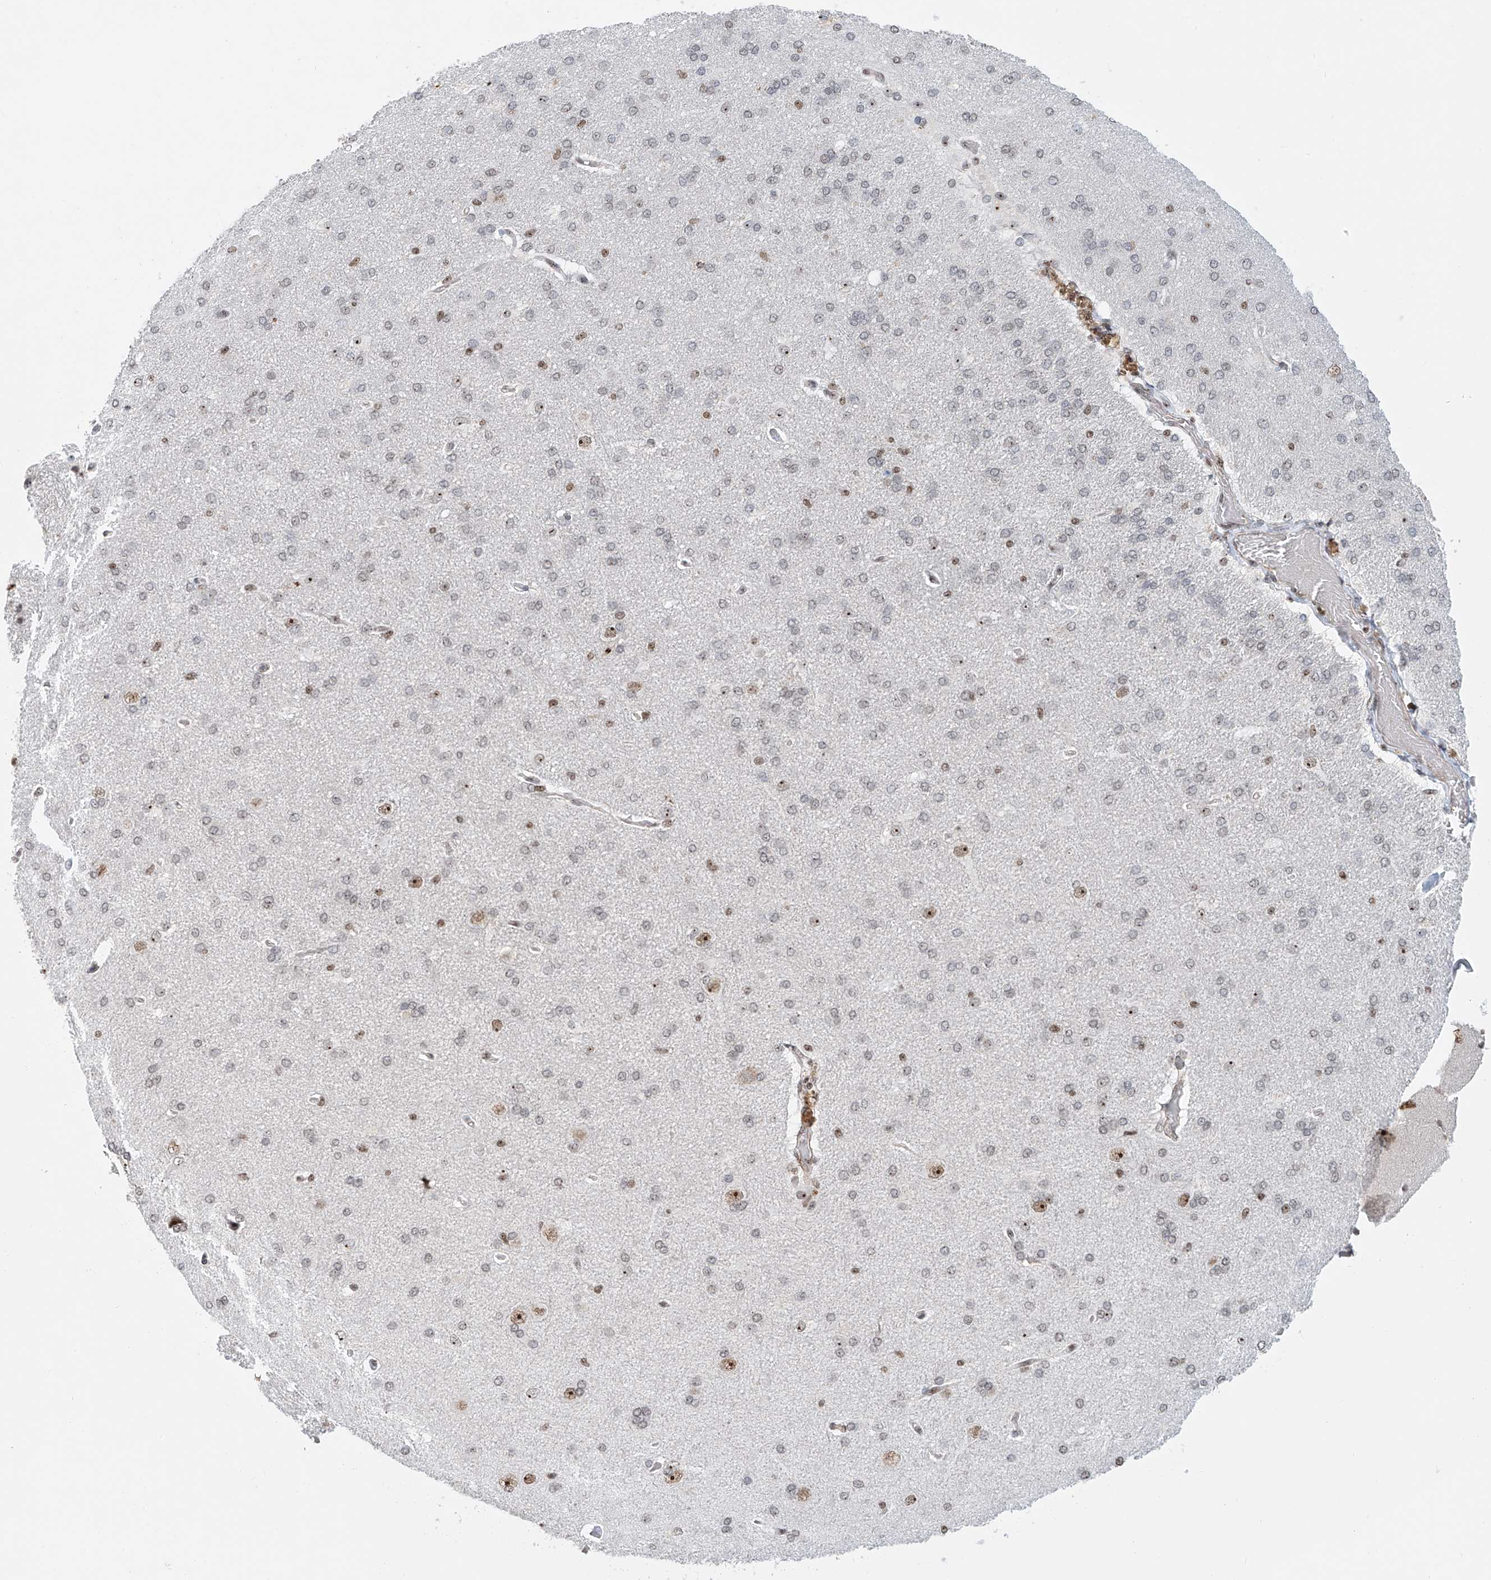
{"staining": {"intensity": "moderate", "quantity": ">75%", "location": "nuclear"}, "tissue": "cerebral cortex", "cell_type": "Endothelial cells", "image_type": "normal", "snomed": [{"axis": "morphology", "description": "Normal tissue, NOS"}, {"axis": "topography", "description": "Cerebral cortex"}], "caption": "This is a photomicrograph of immunohistochemistry (IHC) staining of normal cerebral cortex, which shows moderate positivity in the nuclear of endothelial cells.", "gene": "PRUNE2", "patient": {"sex": "male", "age": 62}}